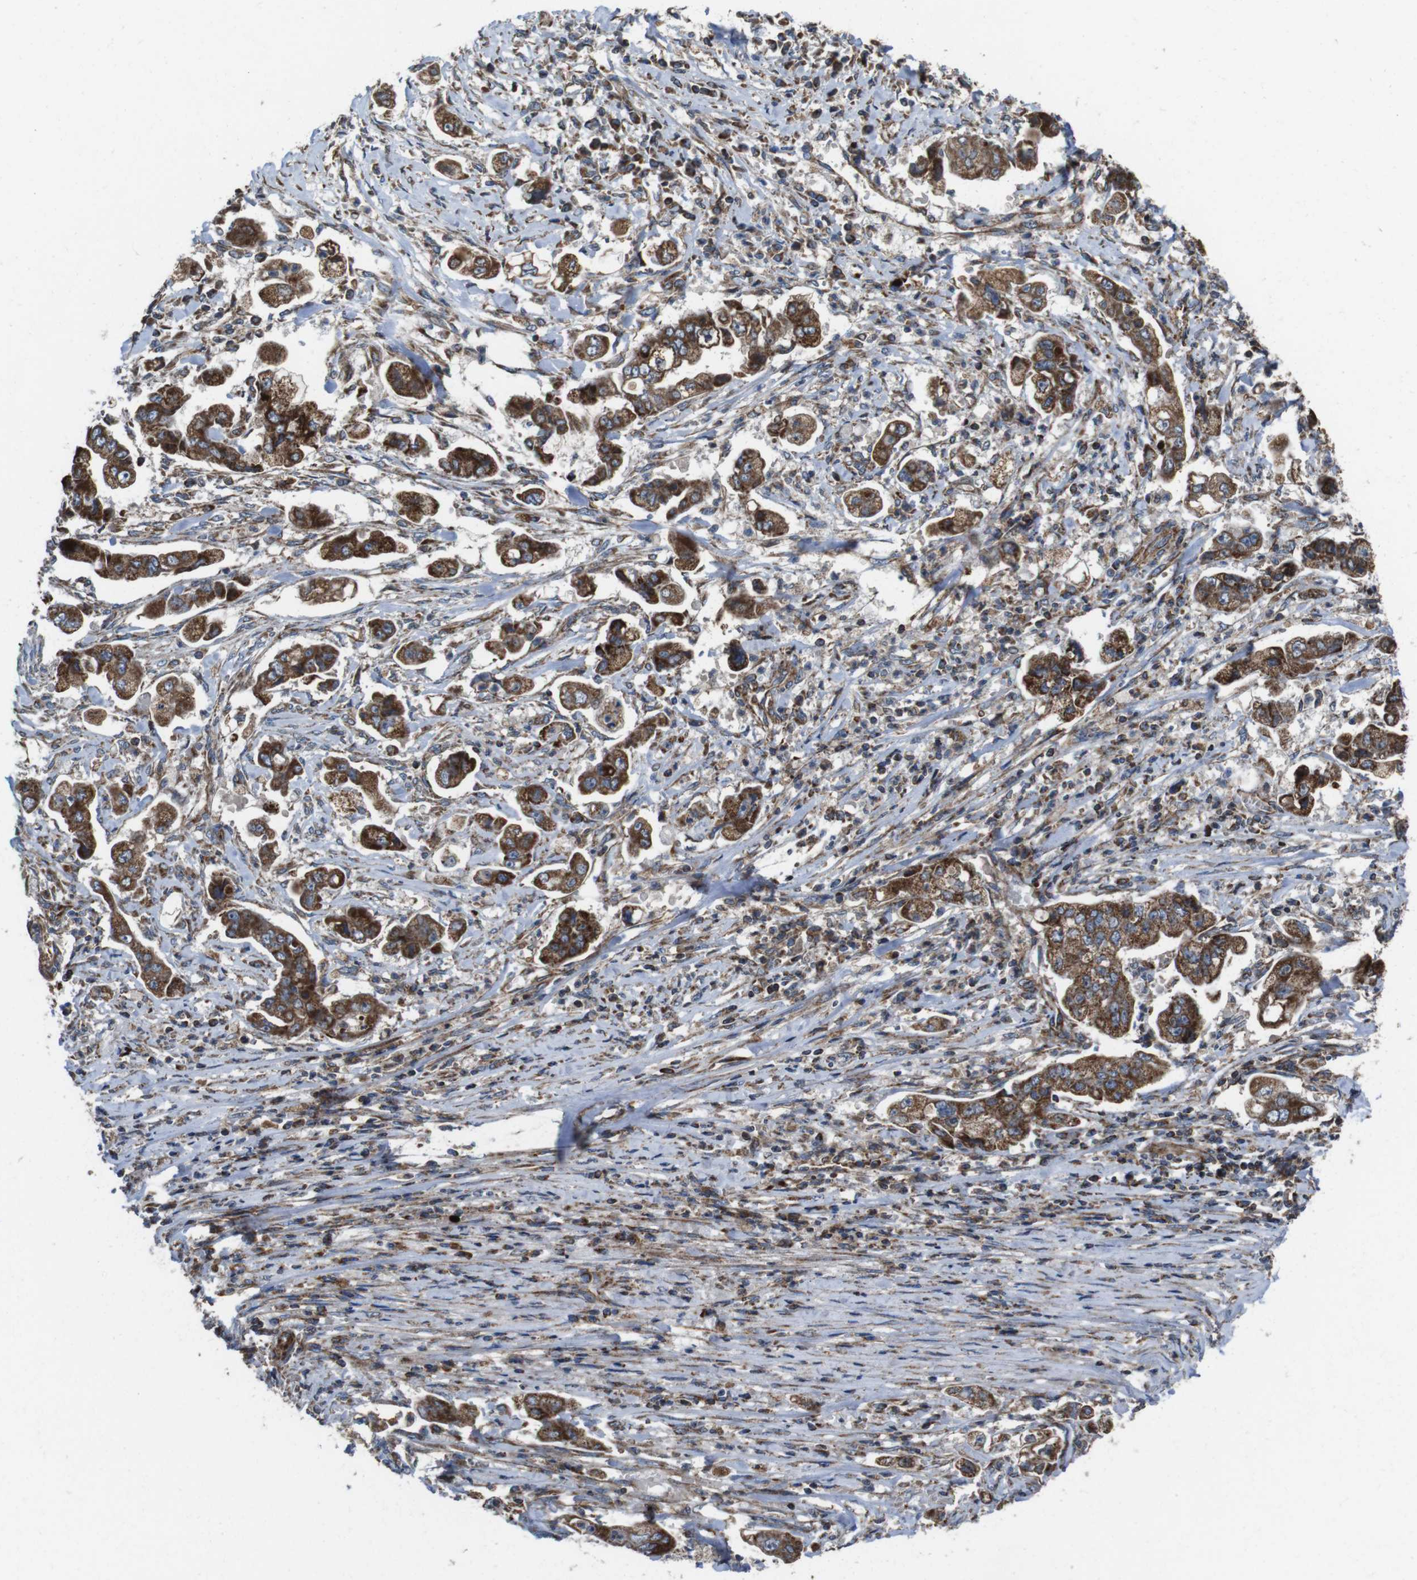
{"staining": {"intensity": "strong", "quantity": ">75%", "location": "cytoplasmic/membranous"}, "tissue": "stomach cancer", "cell_type": "Tumor cells", "image_type": "cancer", "snomed": [{"axis": "morphology", "description": "Adenocarcinoma, NOS"}, {"axis": "topography", "description": "Stomach"}], "caption": "Tumor cells show high levels of strong cytoplasmic/membranous expression in approximately >75% of cells in human stomach adenocarcinoma.", "gene": "HK1", "patient": {"sex": "male", "age": 62}}